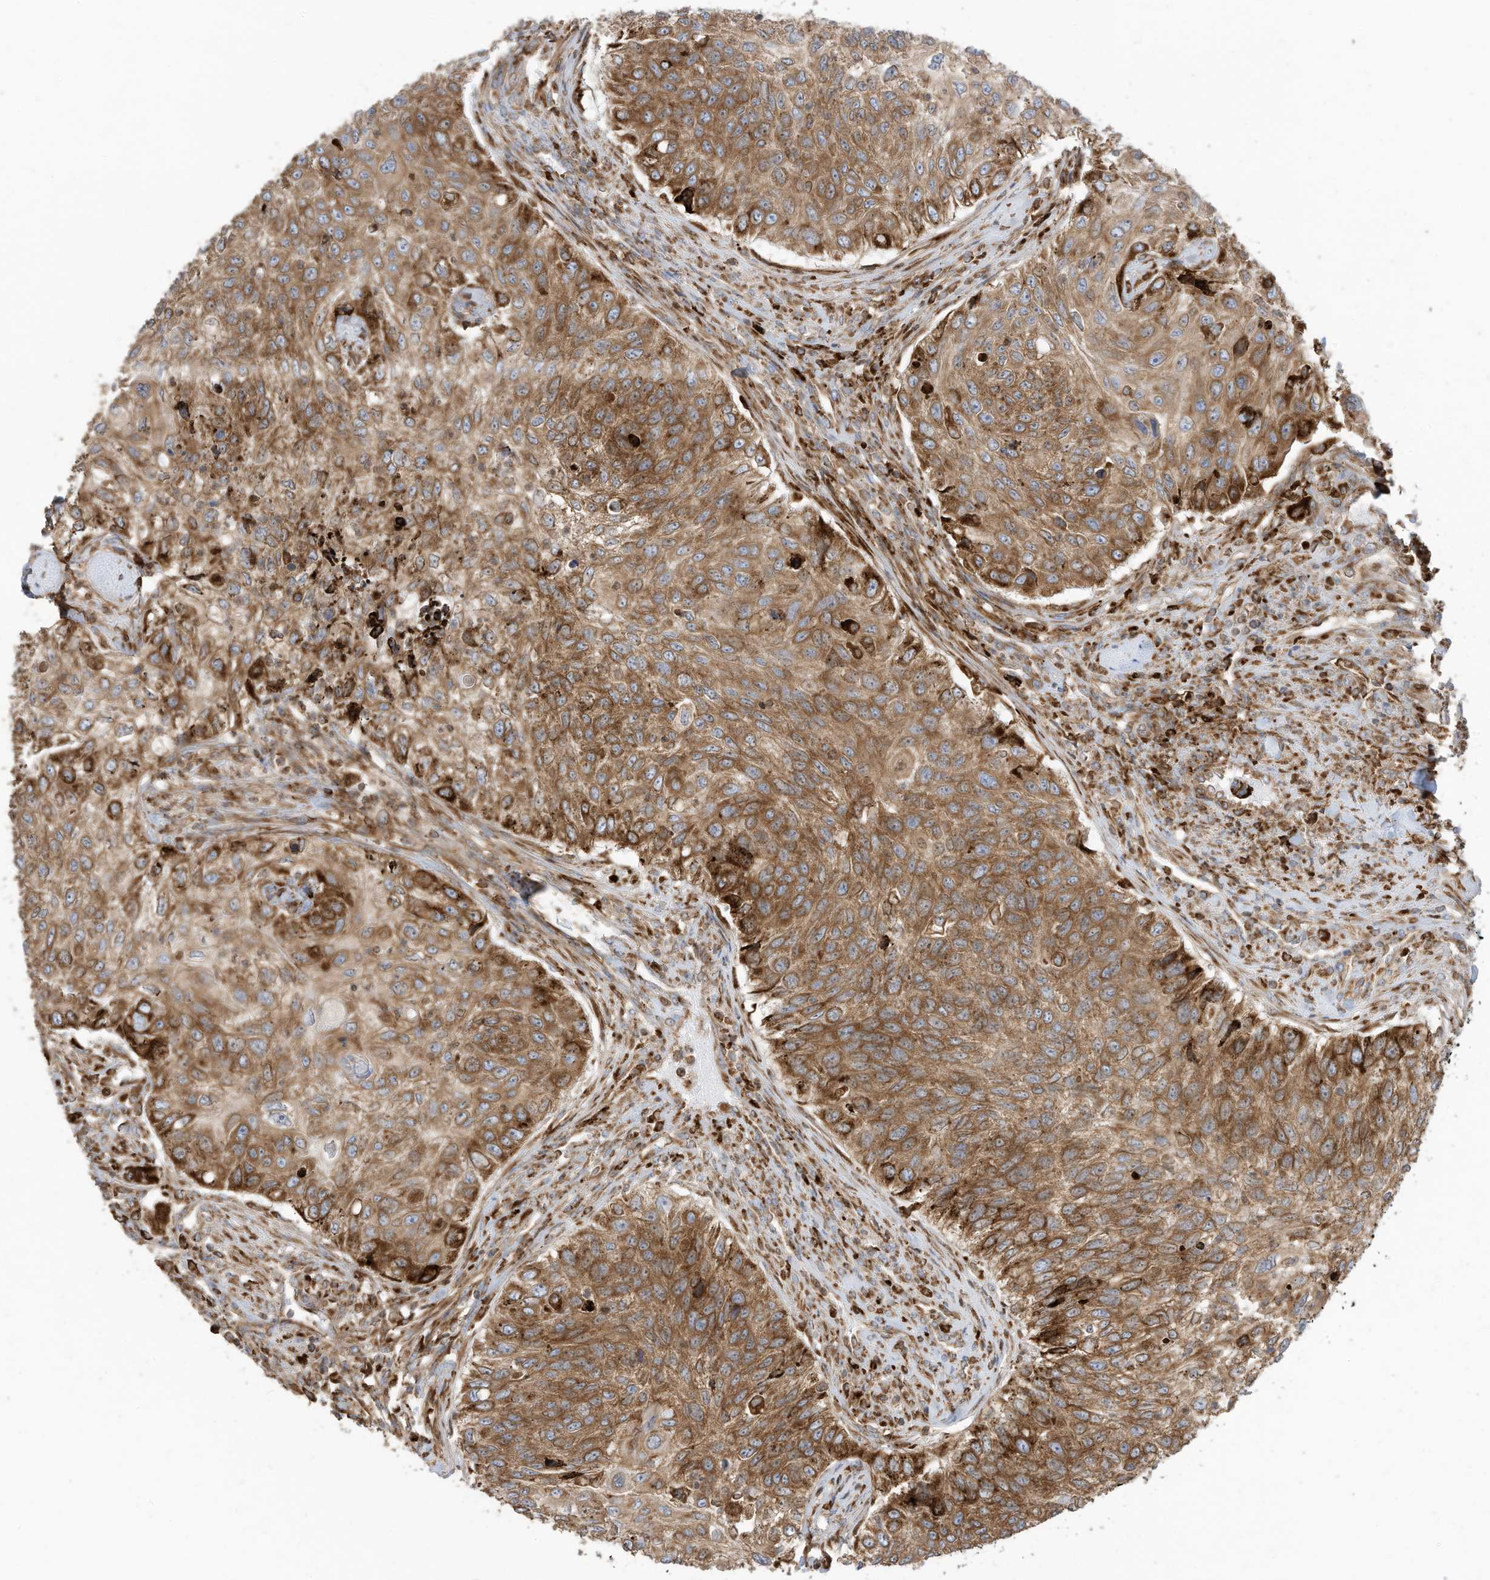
{"staining": {"intensity": "moderate", "quantity": ">75%", "location": "cytoplasmic/membranous"}, "tissue": "urothelial cancer", "cell_type": "Tumor cells", "image_type": "cancer", "snomed": [{"axis": "morphology", "description": "Urothelial carcinoma, High grade"}, {"axis": "topography", "description": "Urinary bladder"}], "caption": "IHC image of neoplastic tissue: urothelial cancer stained using immunohistochemistry displays medium levels of moderate protein expression localized specifically in the cytoplasmic/membranous of tumor cells, appearing as a cytoplasmic/membranous brown color.", "gene": "TRNAU1AP", "patient": {"sex": "female", "age": 60}}